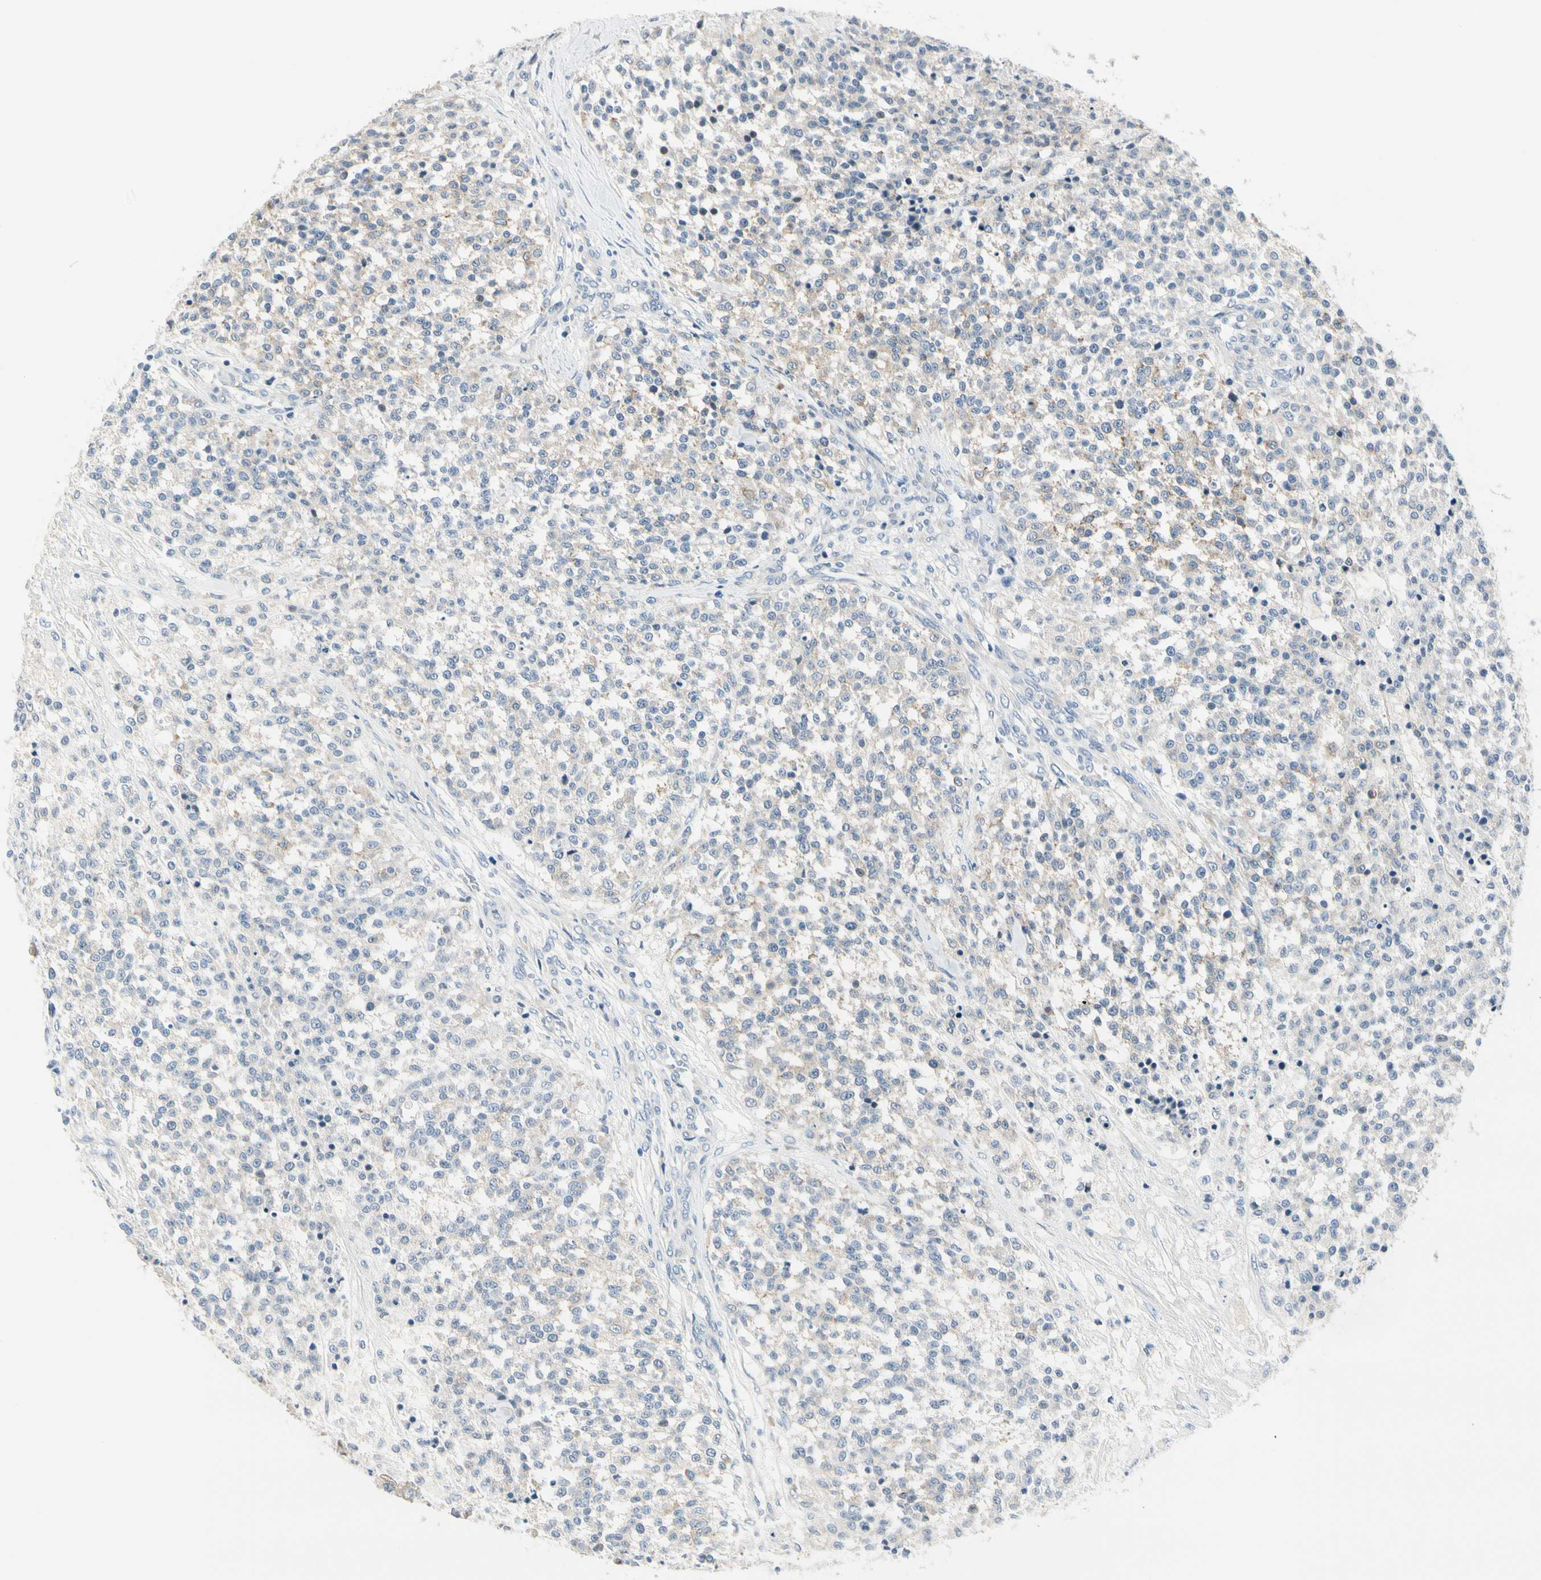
{"staining": {"intensity": "negative", "quantity": "none", "location": "none"}, "tissue": "testis cancer", "cell_type": "Tumor cells", "image_type": "cancer", "snomed": [{"axis": "morphology", "description": "Seminoma, NOS"}, {"axis": "topography", "description": "Testis"}], "caption": "Tumor cells are negative for brown protein staining in testis cancer. (DAB (3,3'-diaminobenzidine) immunohistochemistry (IHC) with hematoxylin counter stain).", "gene": "RPS6KB2", "patient": {"sex": "male", "age": 59}}